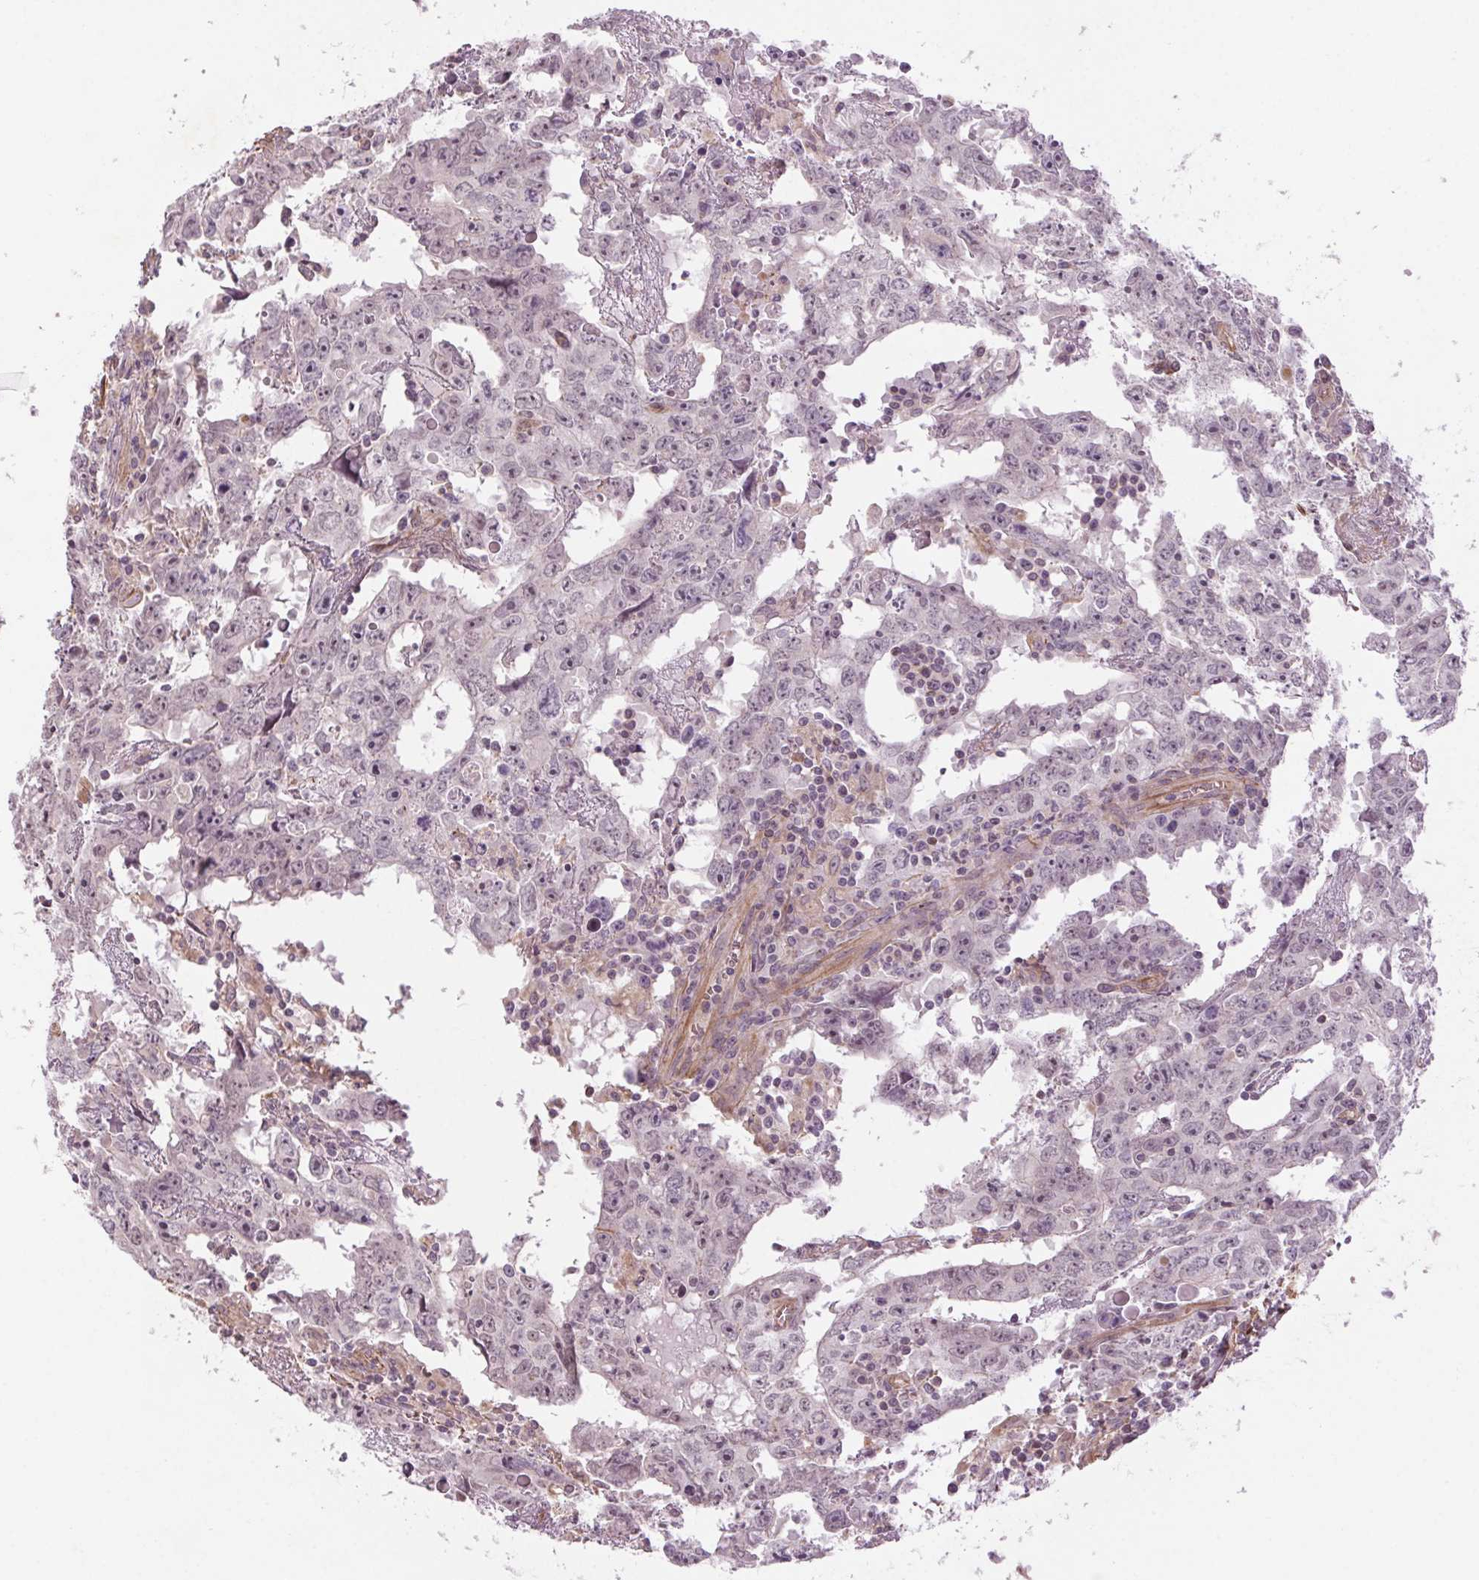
{"staining": {"intensity": "negative", "quantity": "none", "location": "none"}, "tissue": "testis cancer", "cell_type": "Tumor cells", "image_type": "cancer", "snomed": [{"axis": "morphology", "description": "Carcinoma, Embryonal, NOS"}, {"axis": "topography", "description": "Testis"}], "caption": "Tumor cells are negative for protein expression in human testis cancer (embryonal carcinoma).", "gene": "CCSER1", "patient": {"sex": "male", "age": 22}}